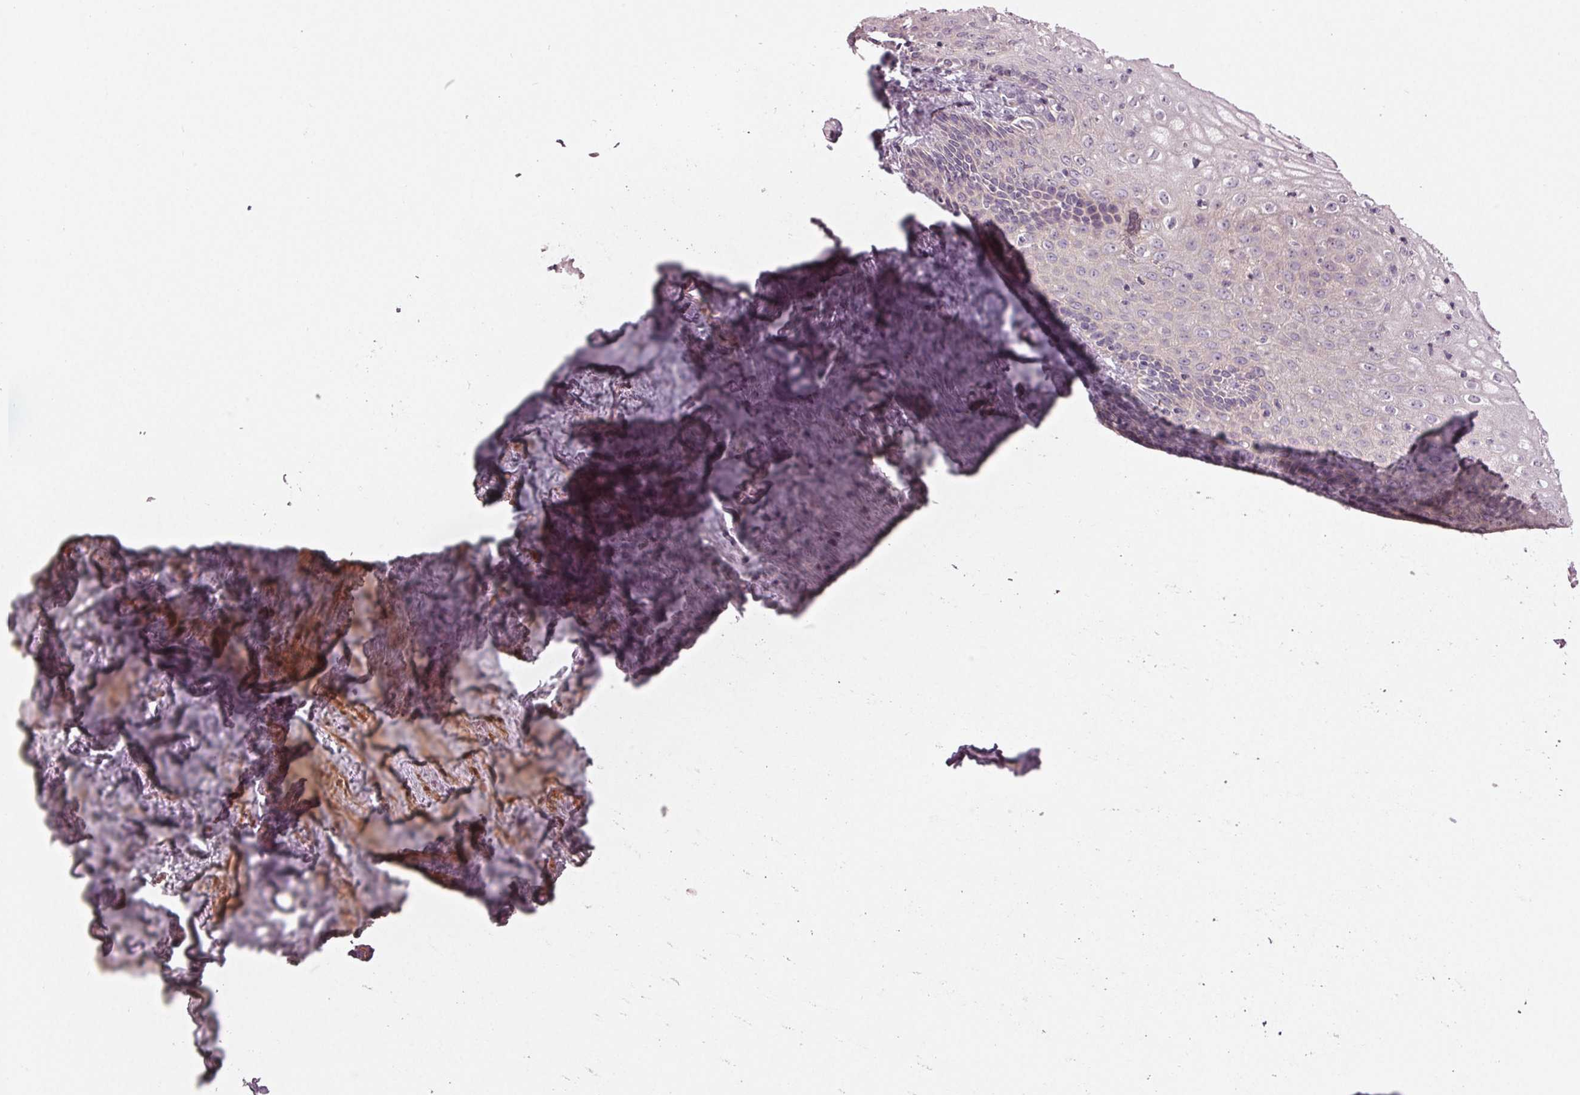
{"staining": {"intensity": "negative", "quantity": "none", "location": "none"}, "tissue": "vagina", "cell_type": "Squamous epithelial cells", "image_type": "normal", "snomed": [{"axis": "morphology", "description": "Normal tissue, NOS"}, {"axis": "topography", "description": "Vagina"}], "caption": "Micrograph shows no protein expression in squamous epithelial cells of normal vagina.", "gene": "ZNF605", "patient": {"sex": "female", "age": 45}}